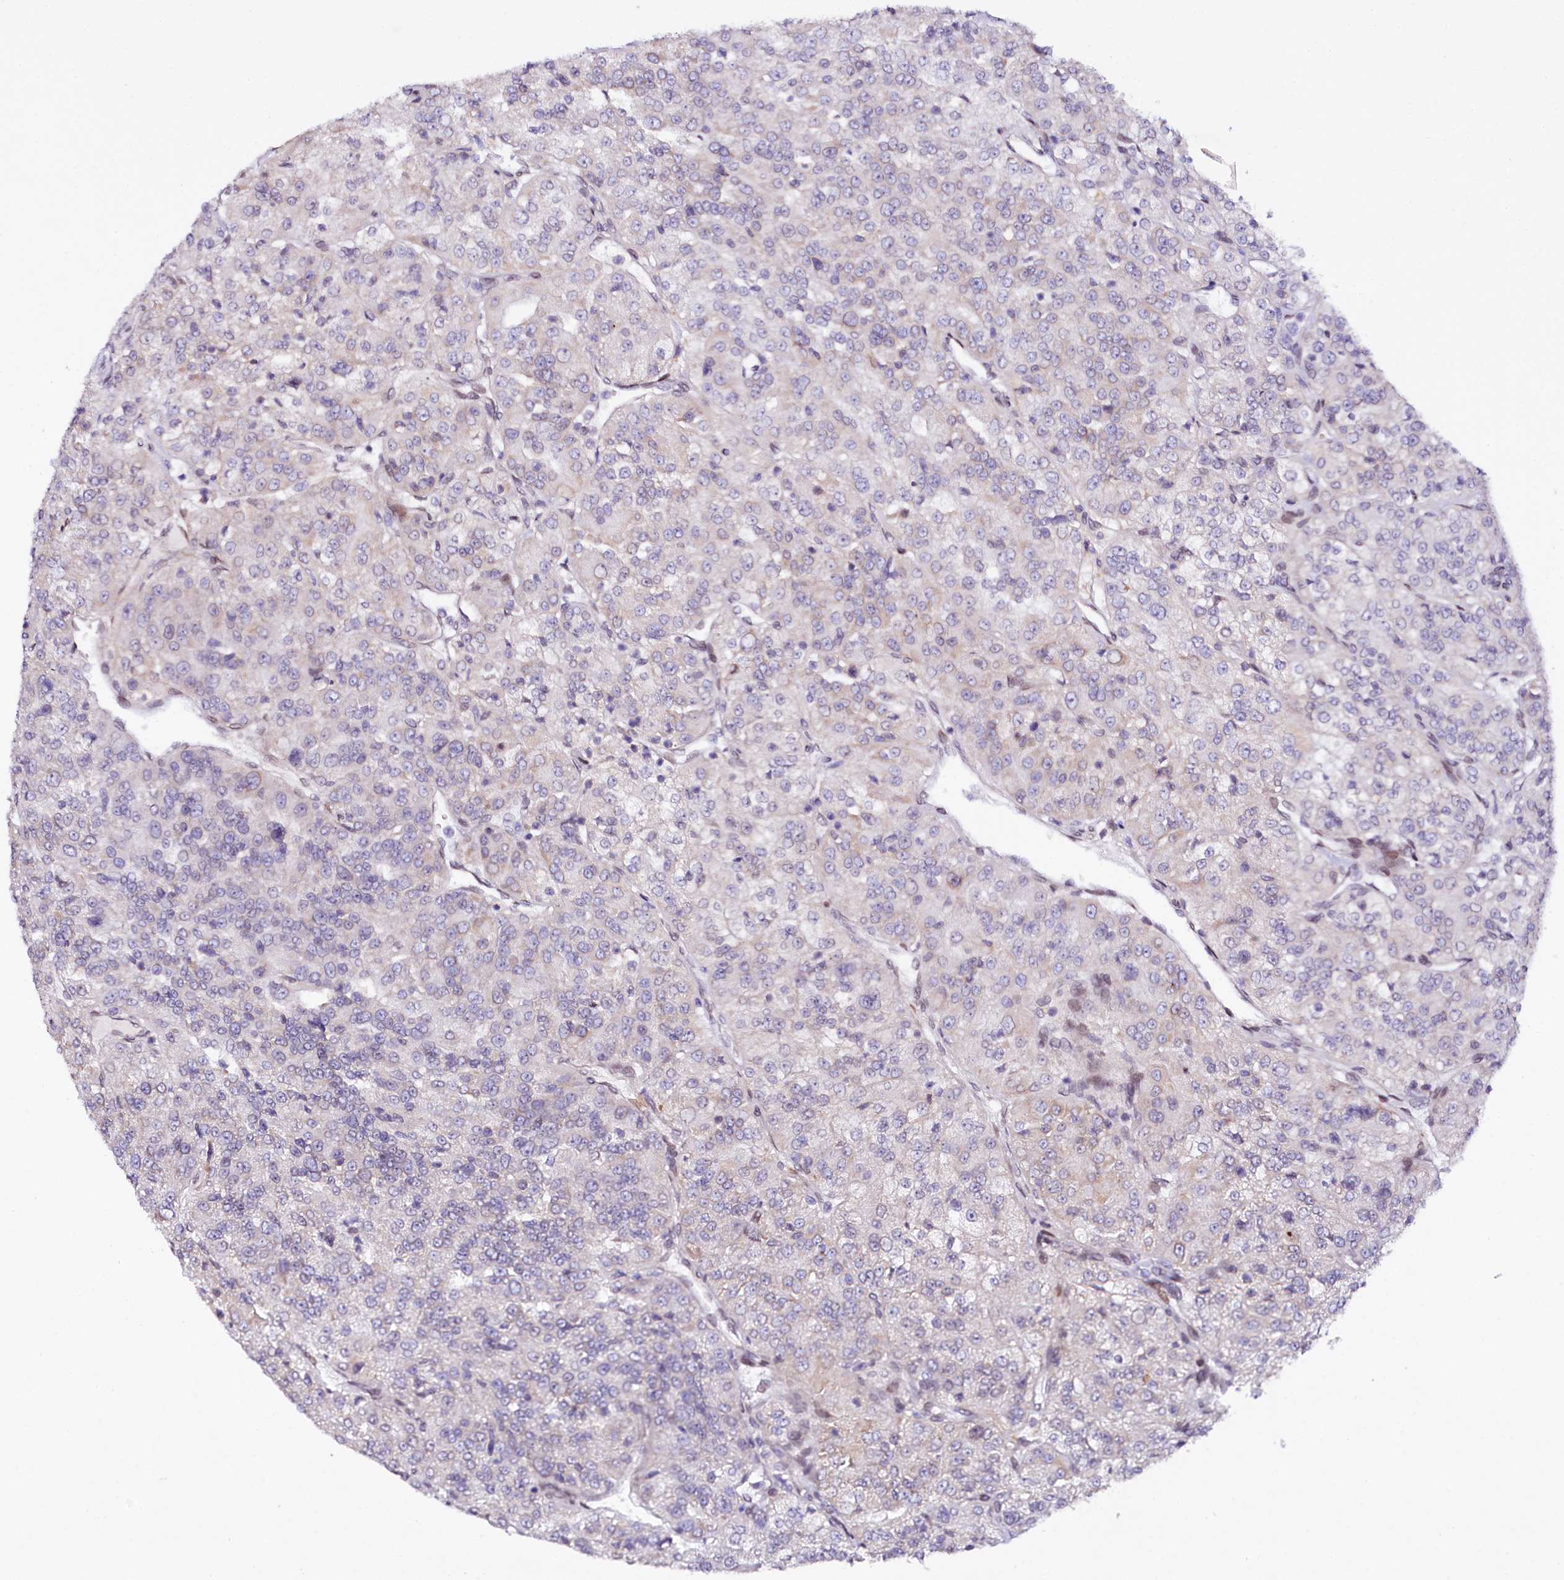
{"staining": {"intensity": "negative", "quantity": "none", "location": "none"}, "tissue": "renal cancer", "cell_type": "Tumor cells", "image_type": "cancer", "snomed": [{"axis": "morphology", "description": "Adenocarcinoma, NOS"}, {"axis": "topography", "description": "Kidney"}], "caption": "Renal cancer (adenocarcinoma) stained for a protein using immunohistochemistry reveals no staining tumor cells.", "gene": "ZNF226", "patient": {"sex": "female", "age": 63}}